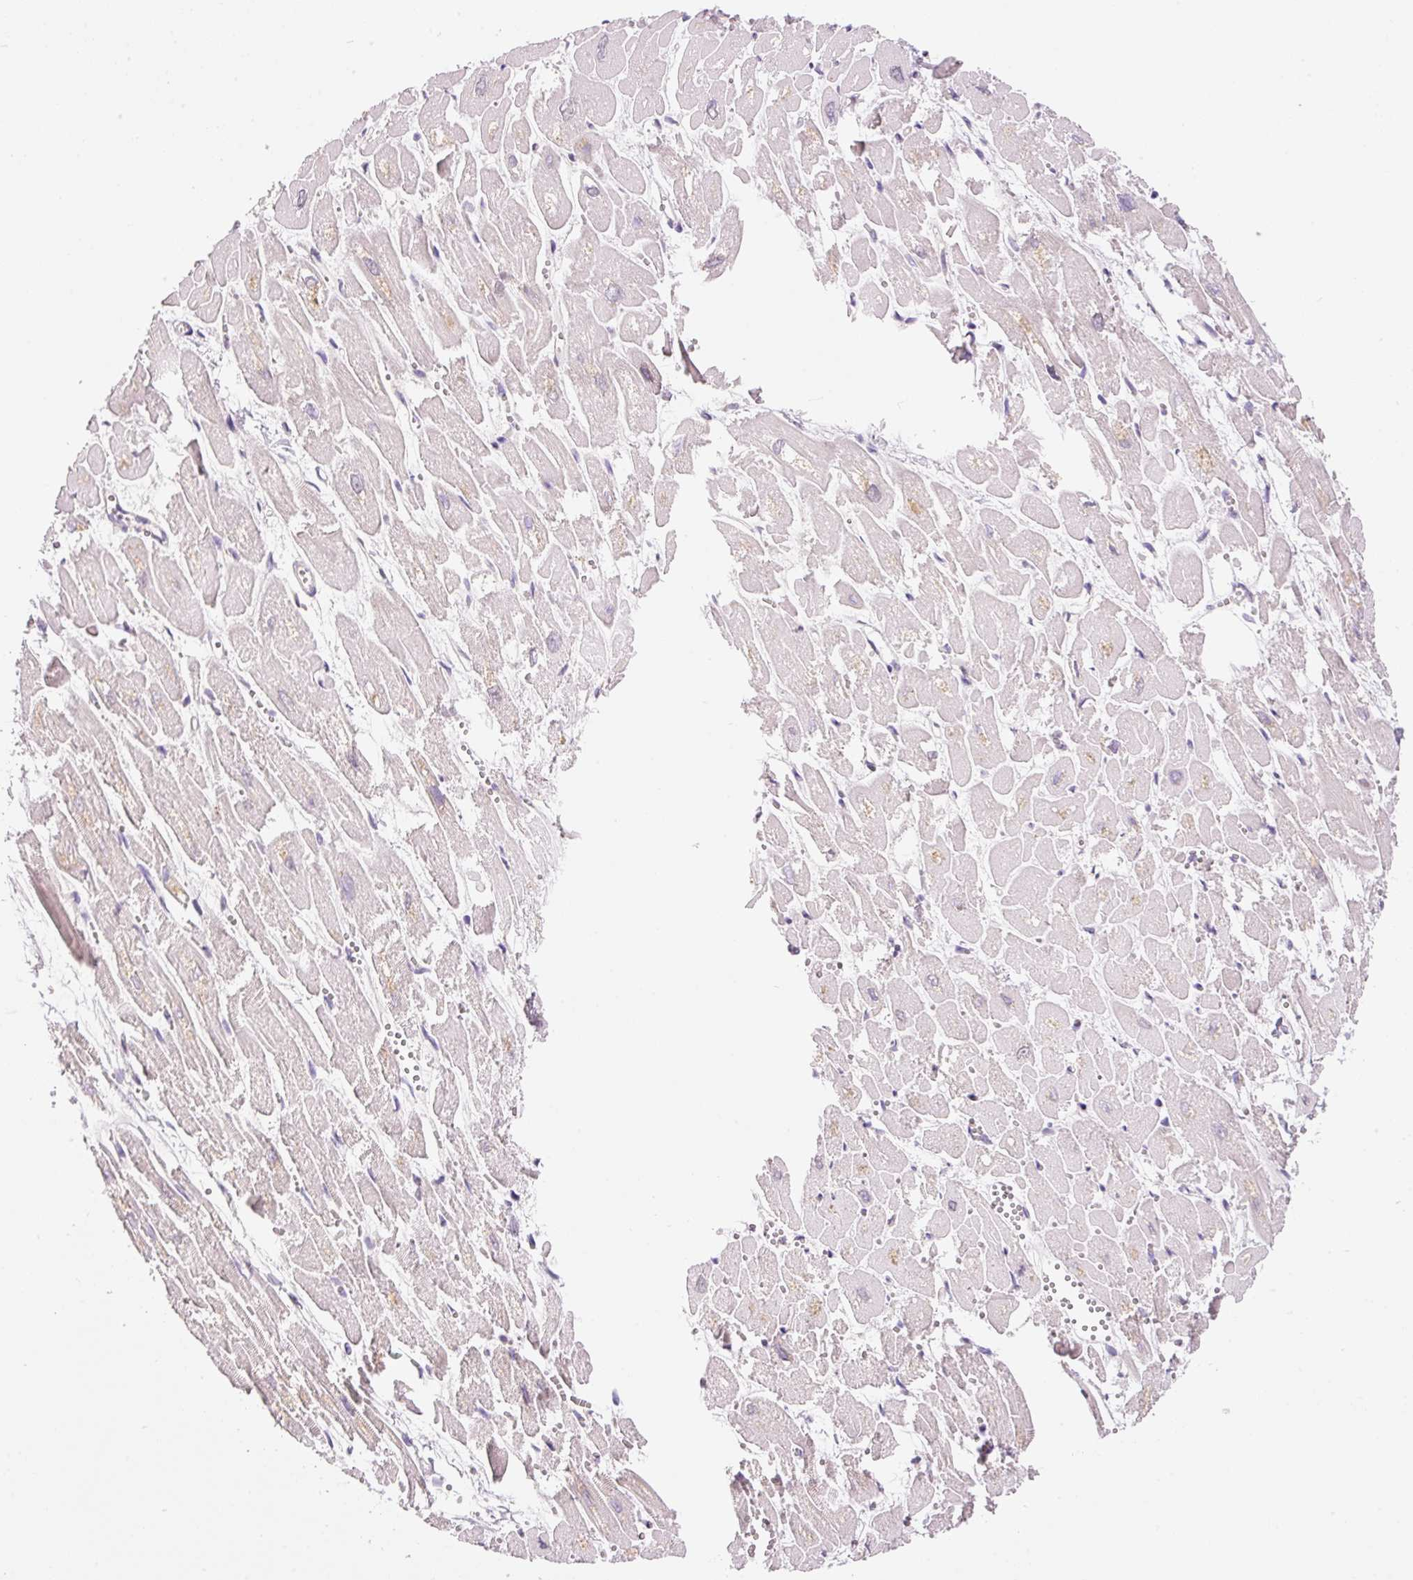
{"staining": {"intensity": "moderate", "quantity": "<25%", "location": "cytoplasmic/membranous"}, "tissue": "heart muscle", "cell_type": "Cardiomyocytes", "image_type": "normal", "snomed": [{"axis": "morphology", "description": "Normal tissue, NOS"}, {"axis": "topography", "description": "Heart"}], "caption": "Cardiomyocytes display moderate cytoplasmic/membranous expression in about <25% of cells in benign heart muscle. The protein is stained brown, and the nuclei are stained in blue (DAB (3,3'-diaminobenzidine) IHC with brightfield microscopy, high magnification).", "gene": "PNPLA5", "patient": {"sex": "male", "age": 54}}